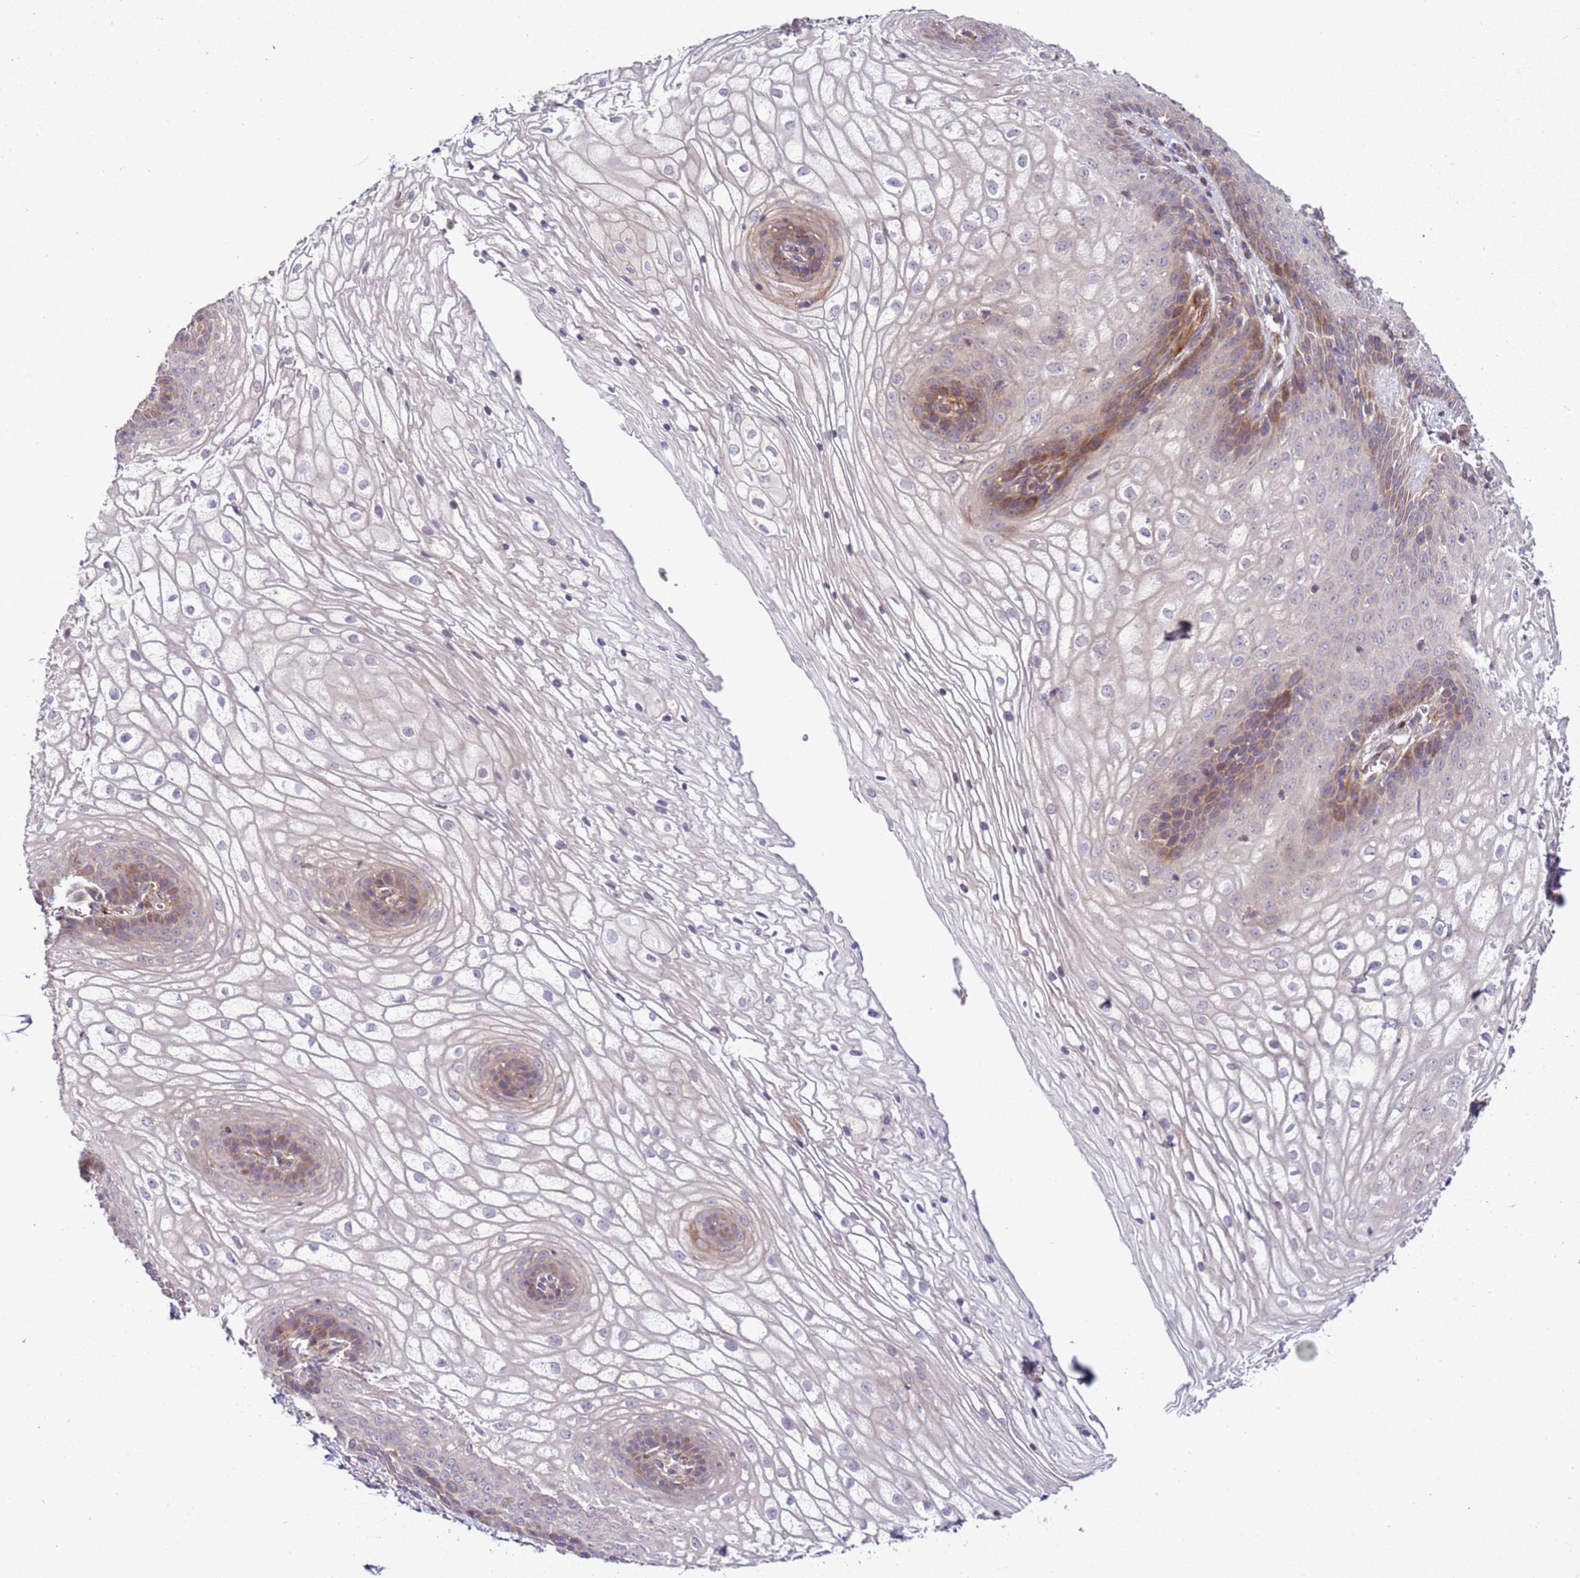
{"staining": {"intensity": "moderate", "quantity": "<25%", "location": "cytoplasmic/membranous"}, "tissue": "vagina", "cell_type": "Squamous epithelial cells", "image_type": "normal", "snomed": [{"axis": "morphology", "description": "Normal tissue, NOS"}, {"axis": "topography", "description": "Vagina"}], "caption": "High-power microscopy captured an immunohistochemistry histopathology image of unremarkable vagina, revealing moderate cytoplasmic/membranous positivity in approximately <25% of squamous epithelial cells. (IHC, brightfield microscopy, high magnification).", "gene": "ZNF624", "patient": {"sex": "female", "age": 34}}